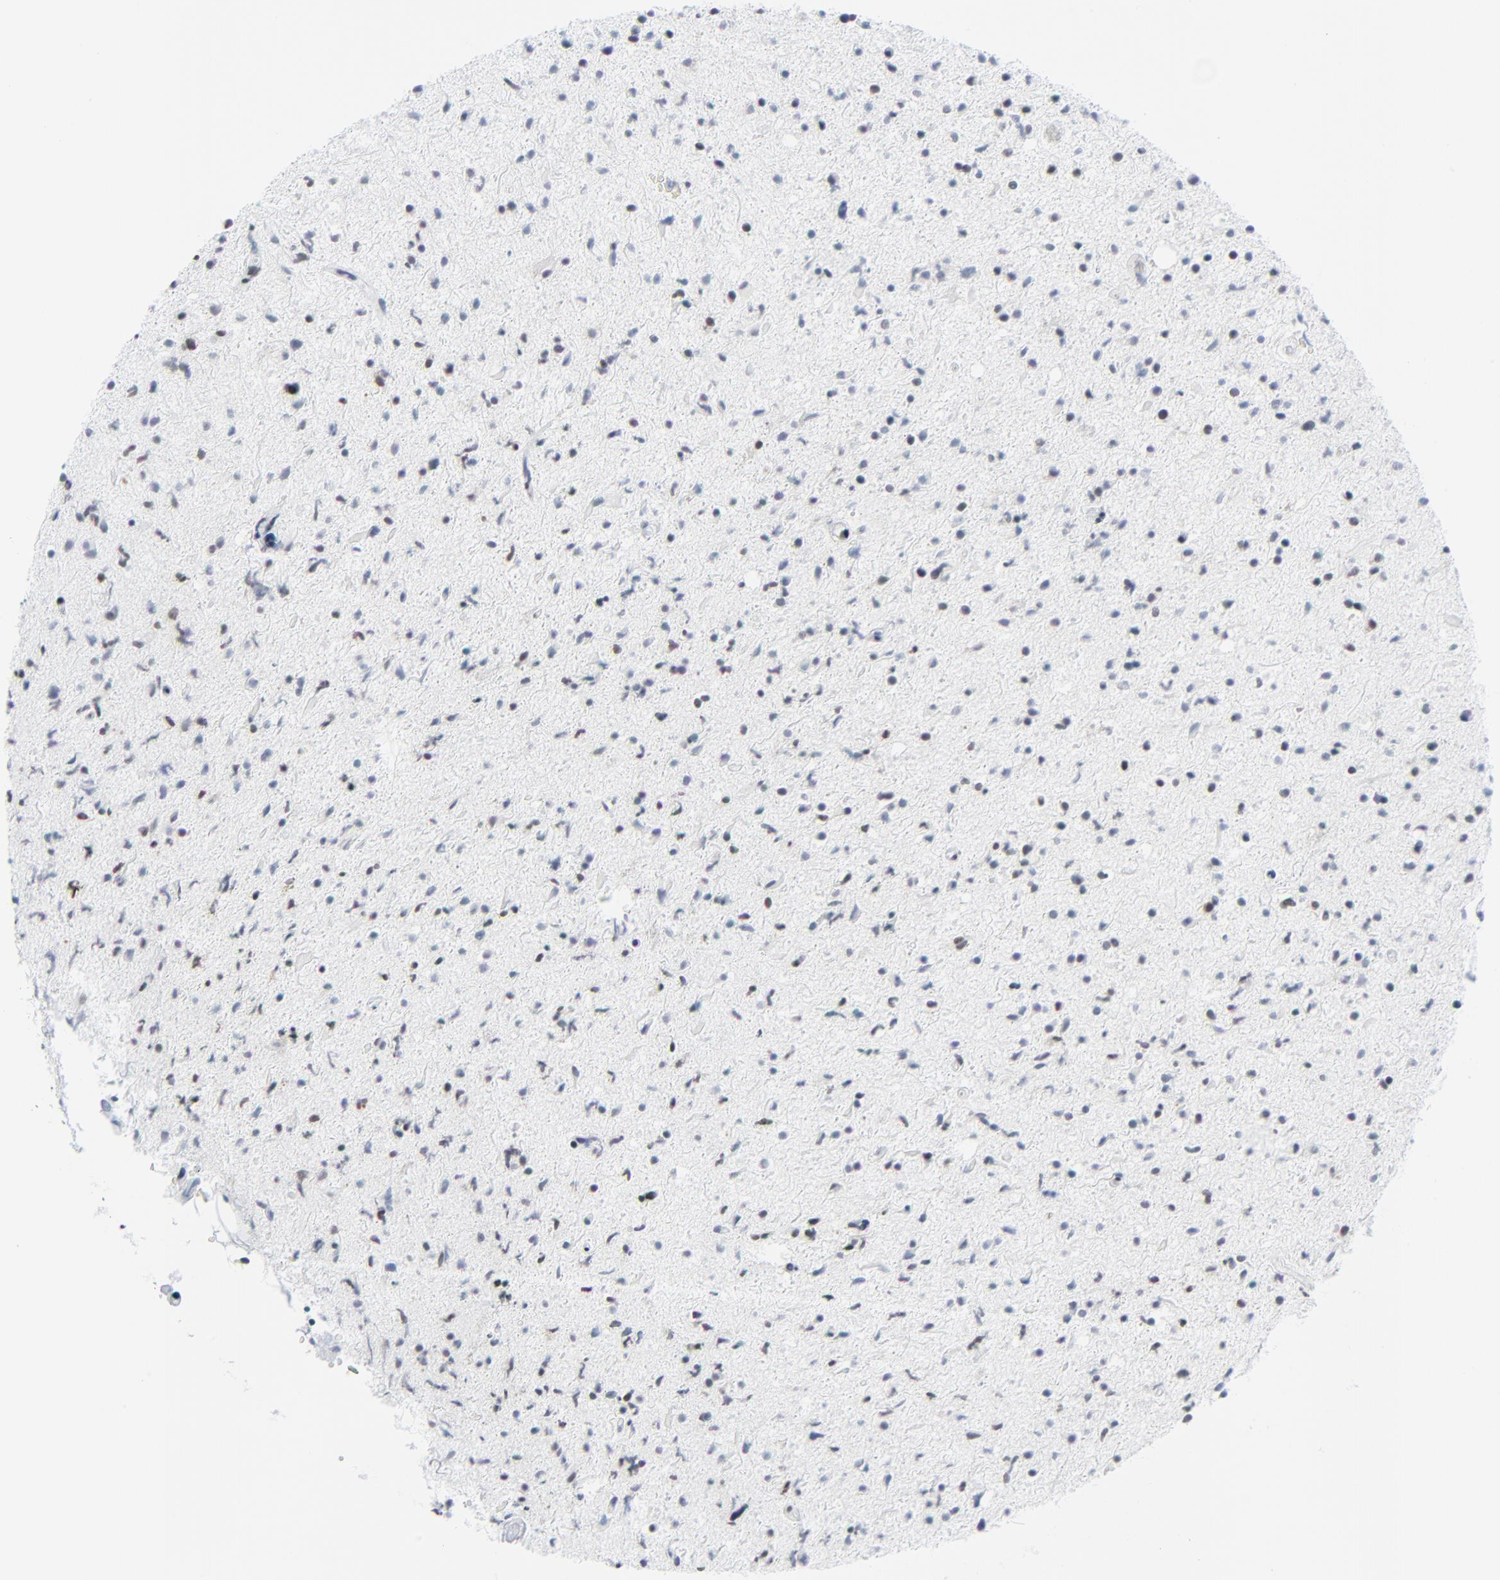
{"staining": {"intensity": "weak", "quantity": "25%-75%", "location": "nuclear"}, "tissue": "glioma", "cell_type": "Tumor cells", "image_type": "cancer", "snomed": [{"axis": "morphology", "description": "Glioma, malignant, High grade"}, {"axis": "topography", "description": "Brain"}], "caption": "IHC (DAB (3,3'-diaminobenzidine)) staining of human malignant glioma (high-grade) demonstrates weak nuclear protein positivity in about 25%-75% of tumor cells.", "gene": "SIRT1", "patient": {"sex": "male", "age": 33}}